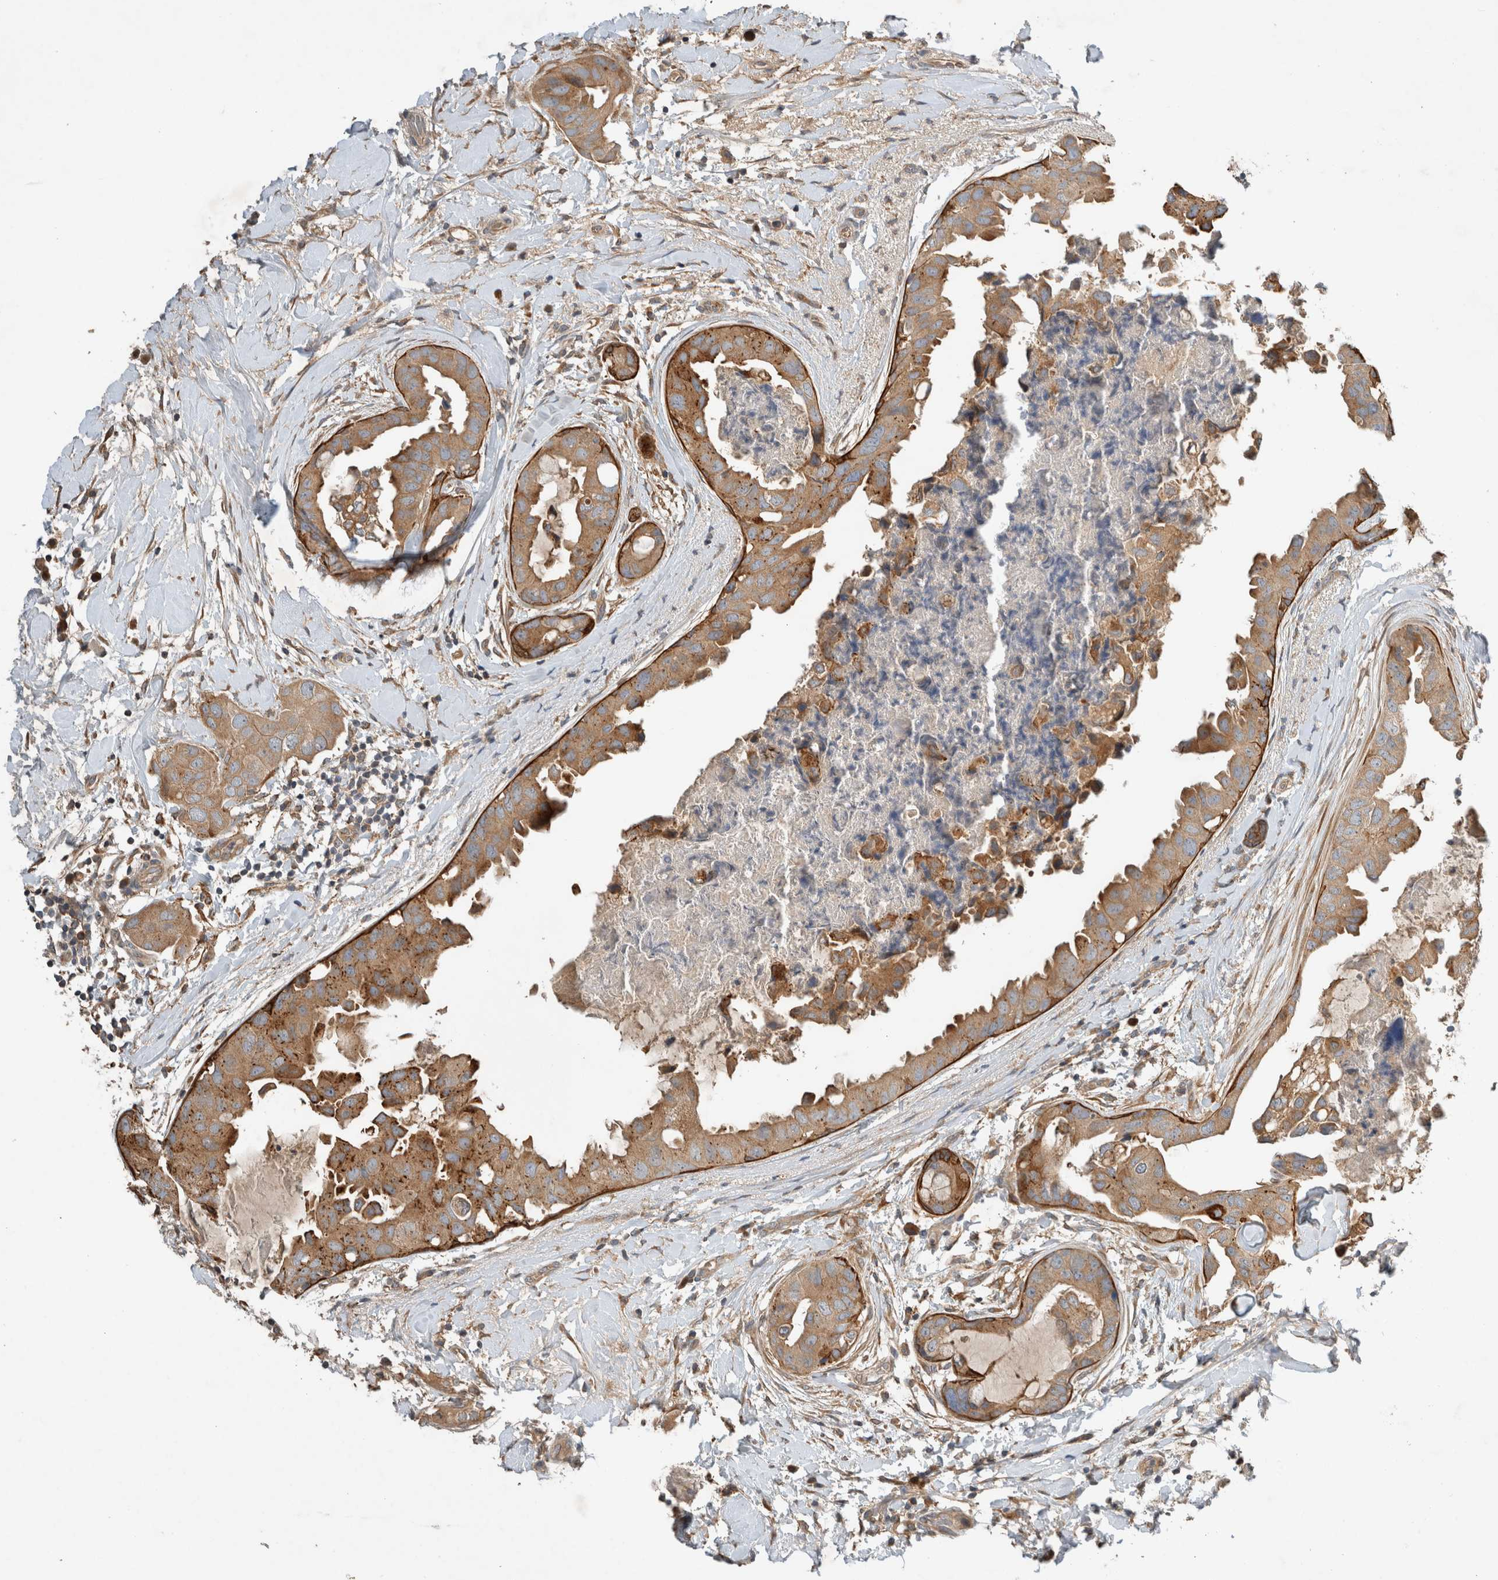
{"staining": {"intensity": "moderate", "quantity": ">75%", "location": "cytoplasmic/membranous"}, "tissue": "breast cancer", "cell_type": "Tumor cells", "image_type": "cancer", "snomed": [{"axis": "morphology", "description": "Duct carcinoma"}, {"axis": "topography", "description": "Breast"}], "caption": "DAB immunohistochemical staining of infiltrating ductal carcinoma (breast) shows moderate cytoplasmic/membranous protein staining in approximately >75% of tumor cells. The staining was performed using DAB to visualize the protein expression in brown, while the nuclei were stained in blue with hematoxylin (Magnification: 20x).", "gene": "ARMC9", "patient": {"sex": "female", "age": 40}}